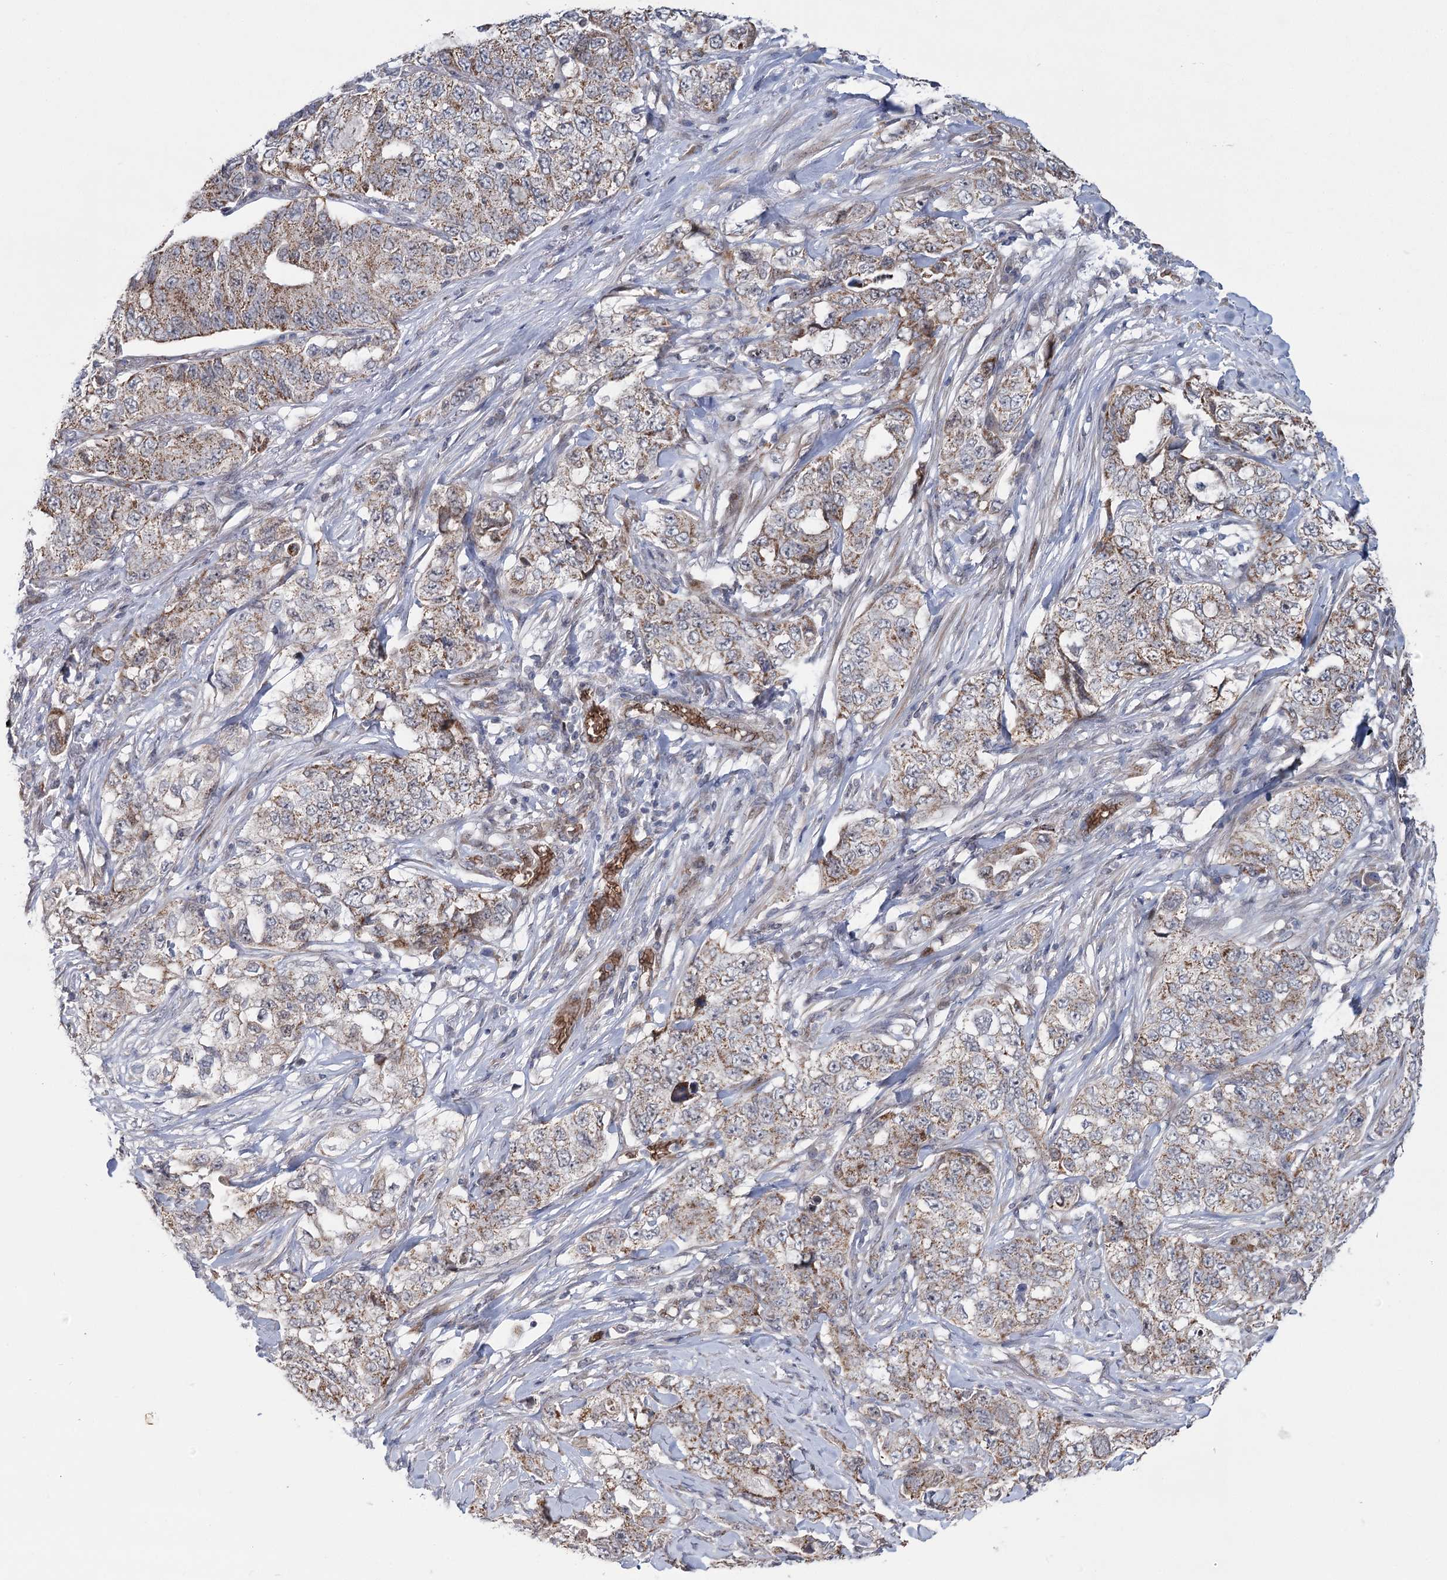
{"staining": {"intensity": "weak", "quantity": ">75%", "location": "cytoplasmic/membranous"}, "tissue": "lung cancer", "cell_type": "Tumor cells", "image_type": "cancer", "snomed": [{"axis": "morphology", "description": "Adenocarcinoma, NOS"}, {"axis": "topography", "description": "Lung"}], "caption": "A brown stain labels weak cytoplasmic/membranous positivity of a protein in lung cancer (adenocarcinoma) tumor cells. The staining was performed using DAB (3,3'-diaminobenzidine) to visualize the protein expression in brown, while the nuclei were stained in blue with hematoxylin (Magnification: 20x).", "gene": "NSMCE4A", "patient": {"sex": "female", "age": 51}}